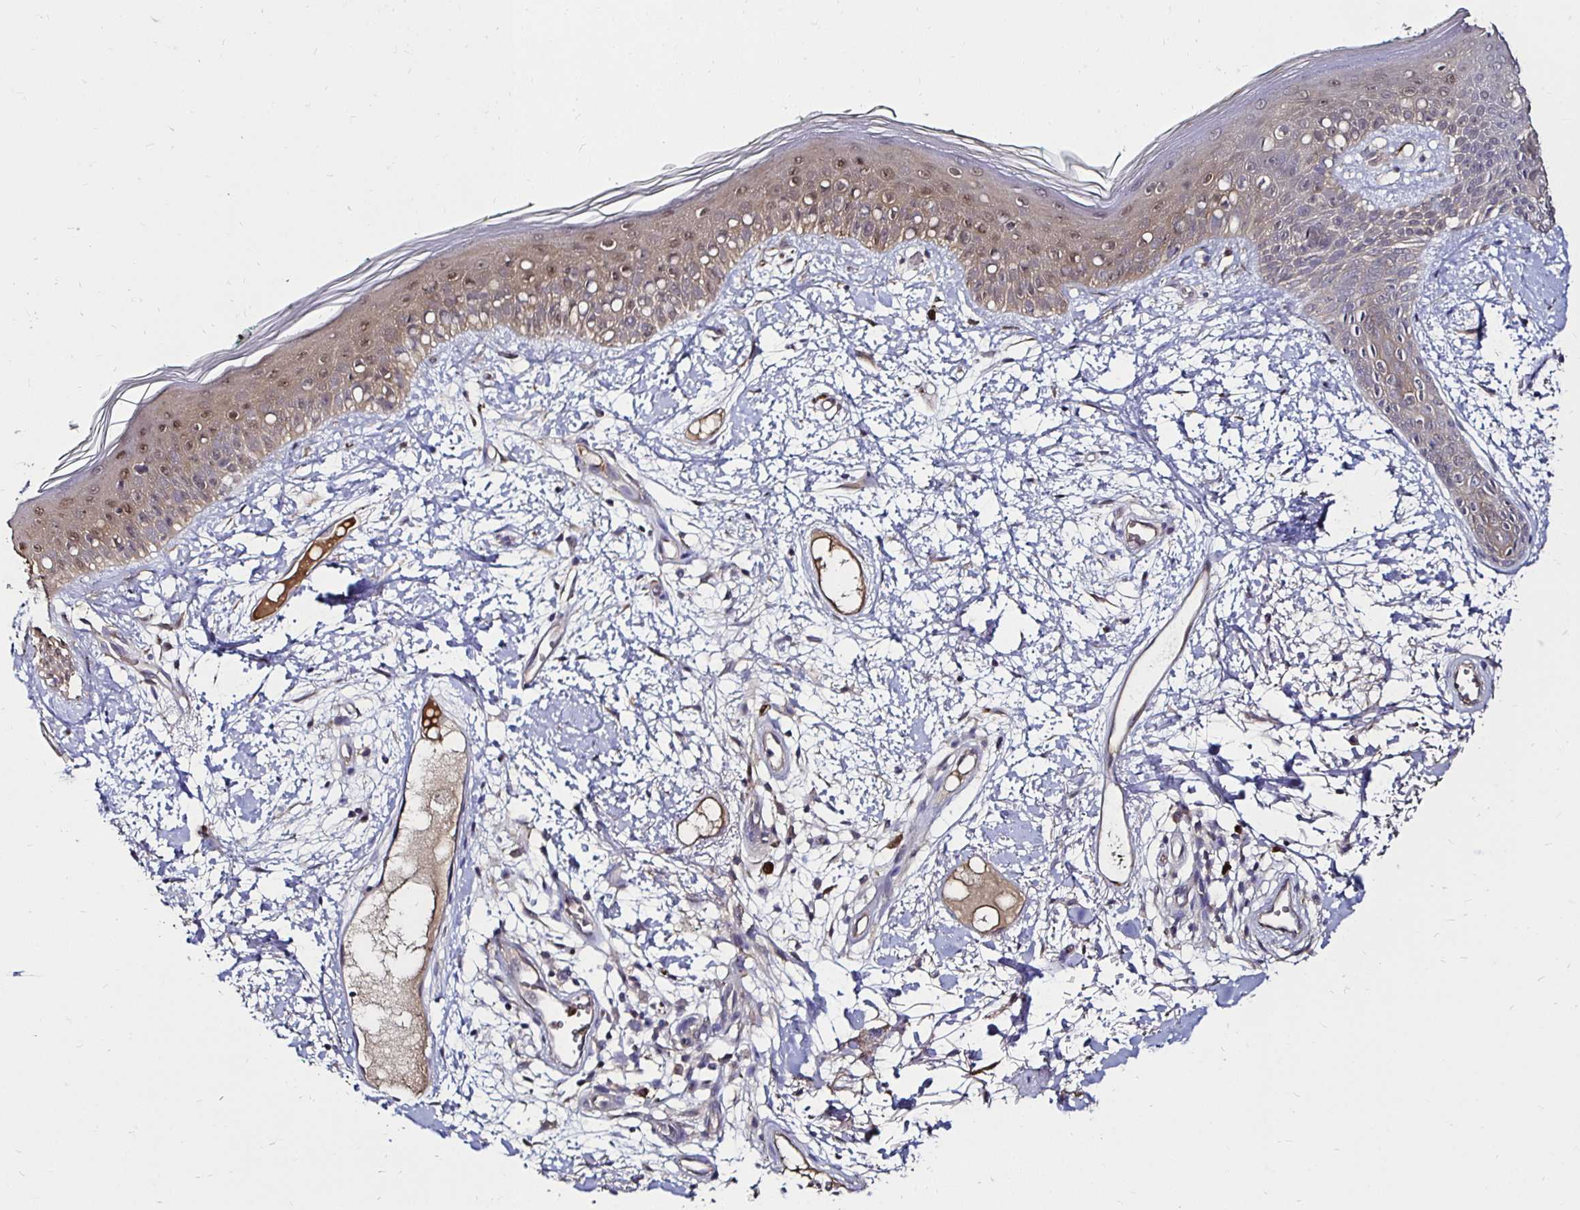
{"staining": {"intensity": "moderate", "quantity": ">75%", "location": "cytoplasmic/membranous"}, "tissue": "skin", "cell_type": "Fibroblasts", "image_type": "normal", "snomed": [{"axis": "morphology", "description": "Normal tissue, NOS"}, {"axis": "topography", "description": "Skin"}], "caption": "Protein analysis of unremarkable skin exhibits moderate cytoplasmic/membranous expression in approximately >75% of fibroblasts.", "gene": "TXN", "patient": {"sex": "female", "age": 34}}